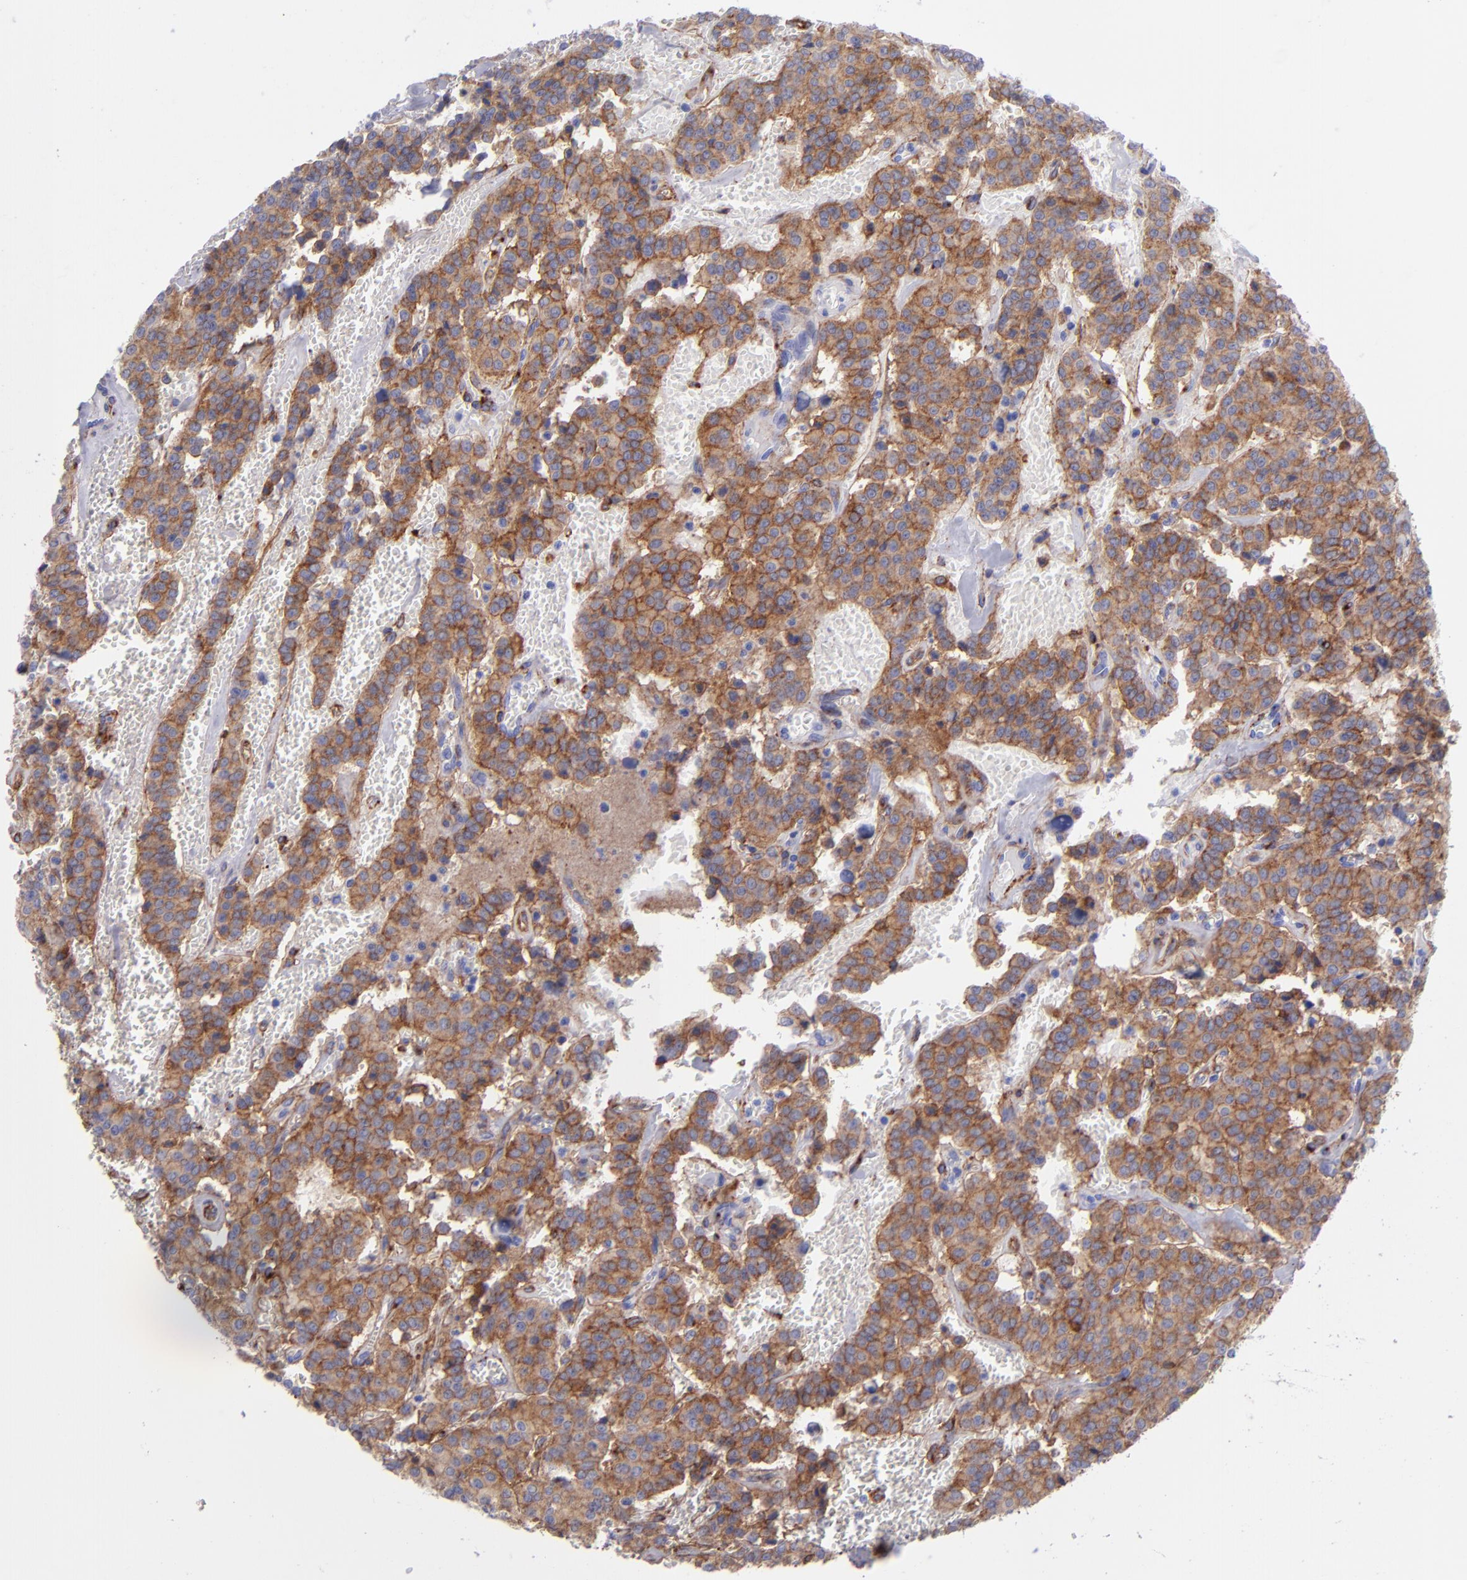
{"staining": {"intensity": "moderate", "quantity": ">75%", "location": "cytoplasmic/membranous"}, "tissue": "carcinoid", "cell_type": "Tumor cells", "image_type": "cancer", "snomed": [{"axis": "morphology", "description": "Carcinoid, malignant, NOS"}, {"axis": "topography", "description": "Bronchus"}], "caption": "IHC image of neoplastic tissue: human carcinoid stained using IHC reveals medium levels of moderate protein expression localized specifically in the cytoplasmic/membranous of tumor cells, appearing as a cytoplasmic/membranous brown color.", "gene": "ITGAV", "patient": {"sex": "male", "age": 55}}